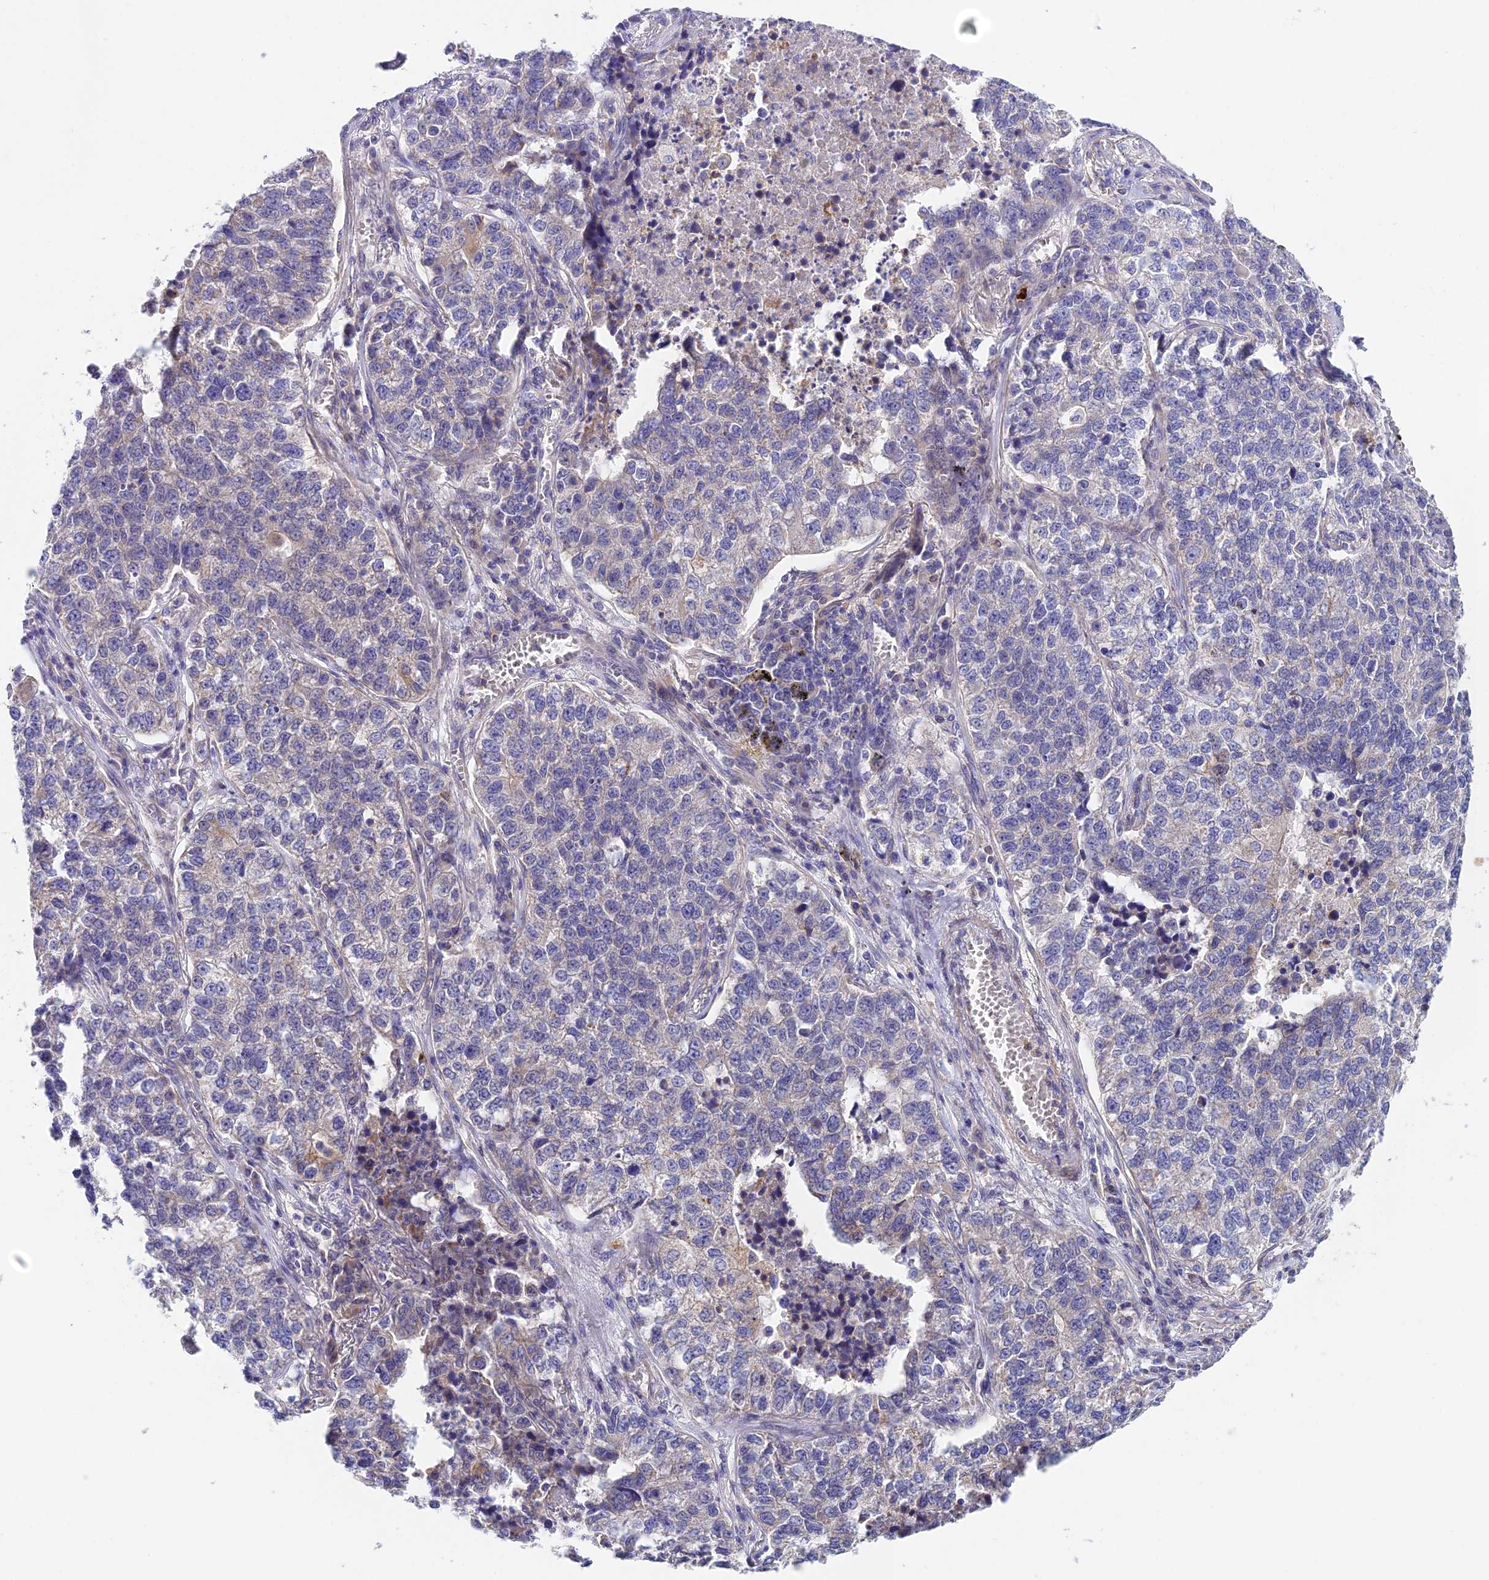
{"staining": {"intensity": "negative", "quantity": "none", "location": "none"}, "tissue": "lung cancer", "cell_type": "Tumor cells", "image_type": "cancer", "snomed": [{"axis": "morphology", "description": "Adenocarcinoma, NOS"}, {"axis": "topography", "description": "Lung"}], "caption": "IHC micrograph of neoplastic tissue: adenocarcinoma (lung) stained with DAB reveals no significant protein positivity in tumor cells. (Stains: DAB immunohistochemistry with hematoxylin counter stain, Microscopy: brightfield microscopy at high magnification).", "gene": "TRIM43B", "patient": {"sex": "male", "age": 49}}